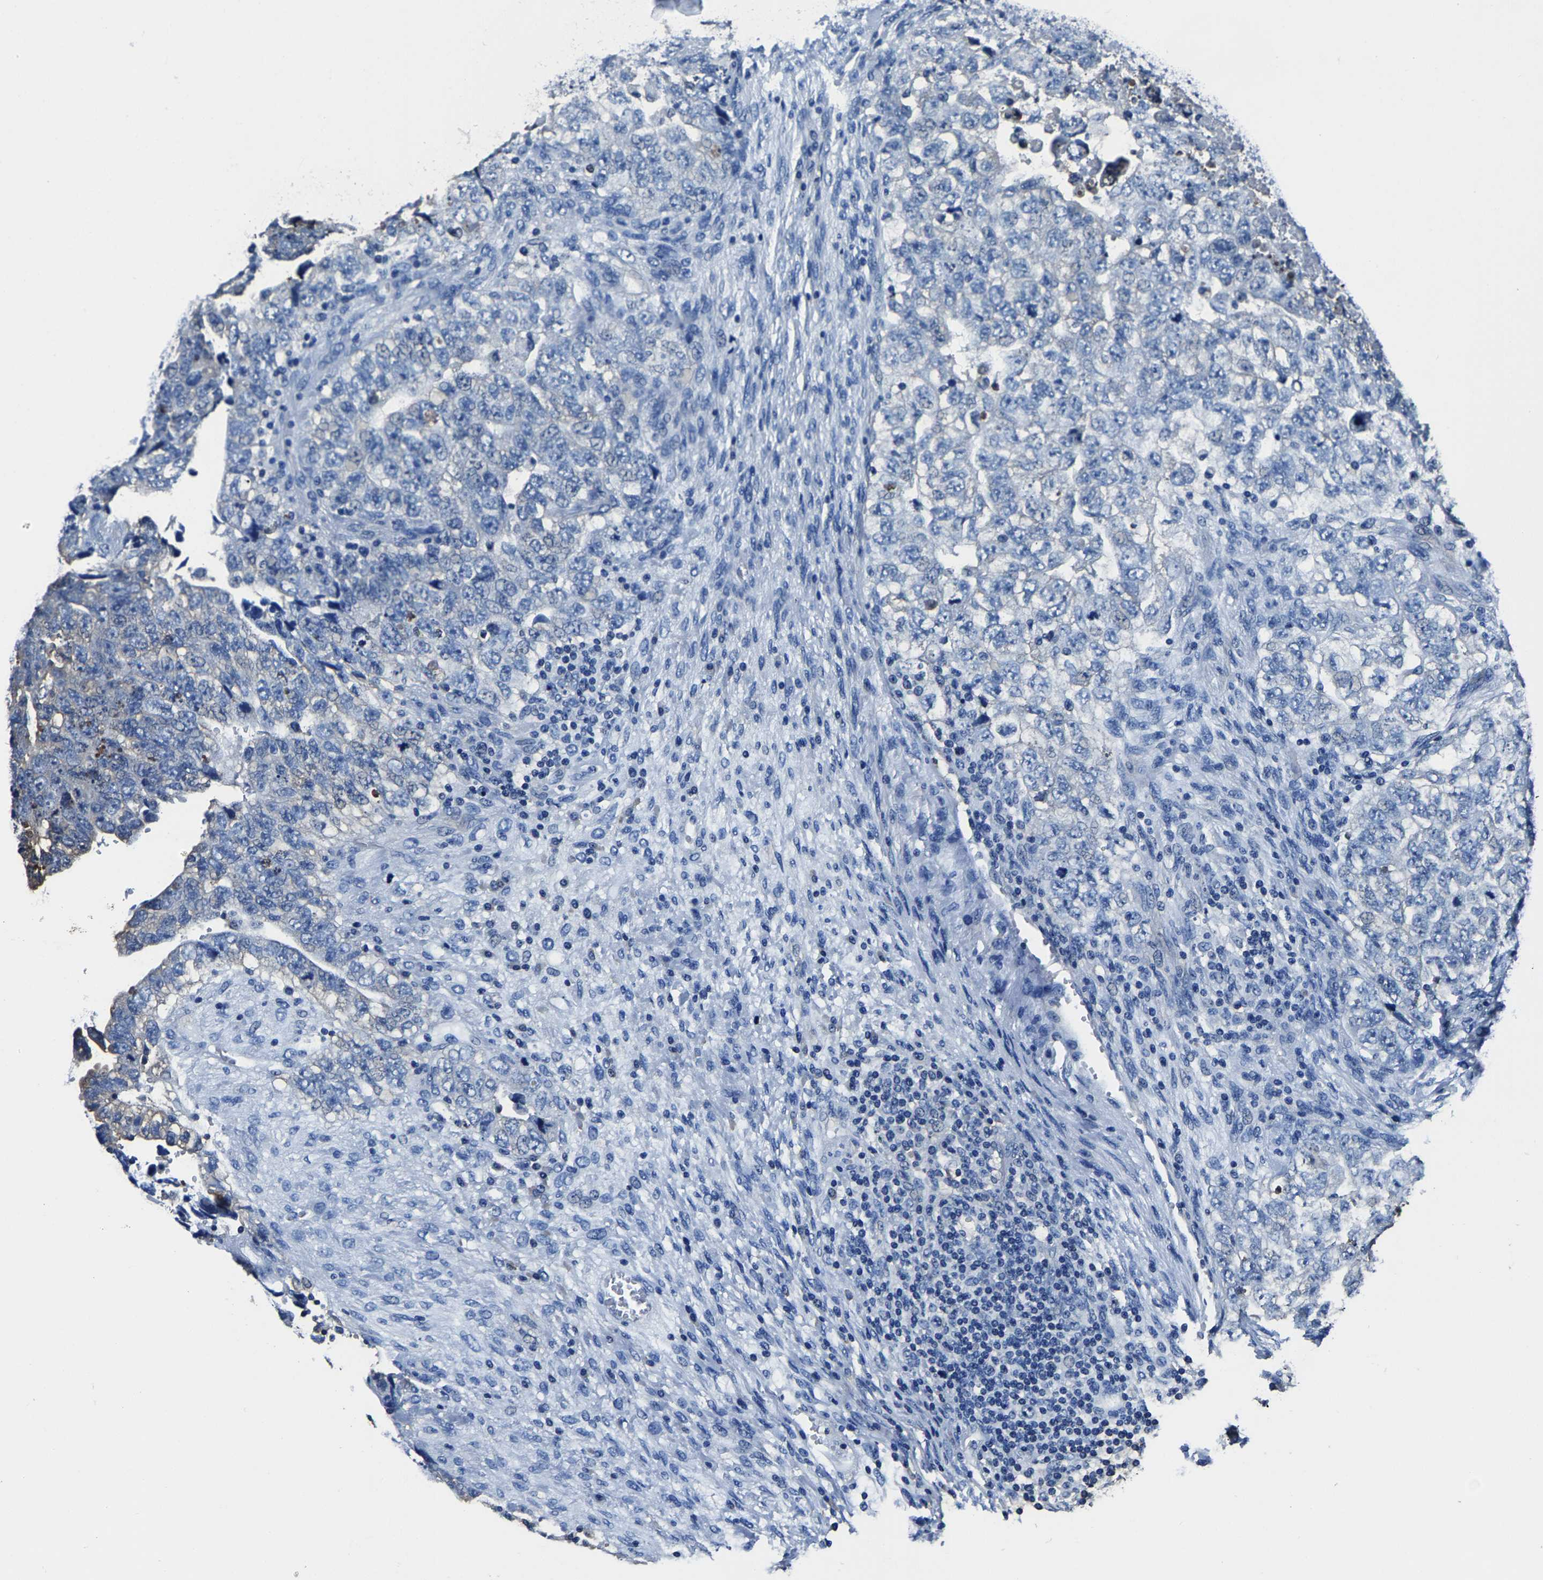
{"staining": {"intensity": "negative", "quantity": "none", "location": "none"}, "tissue": "testis cancer", "cell_type": "Tumor cells", "image_type": "cancer", "snomed": [{"axis": "morphology", "description": "Carcinoma, Embryonal, NOS"}, {"axis": "topography", "description": "Testis"}], "caption": "Human testis embryonal carcinoma stained for a protein using immunohistochemistry reveals no staining in tumor cells.", "gene": "ALDOB", "patient": {"sex": "male", "age": 36}}